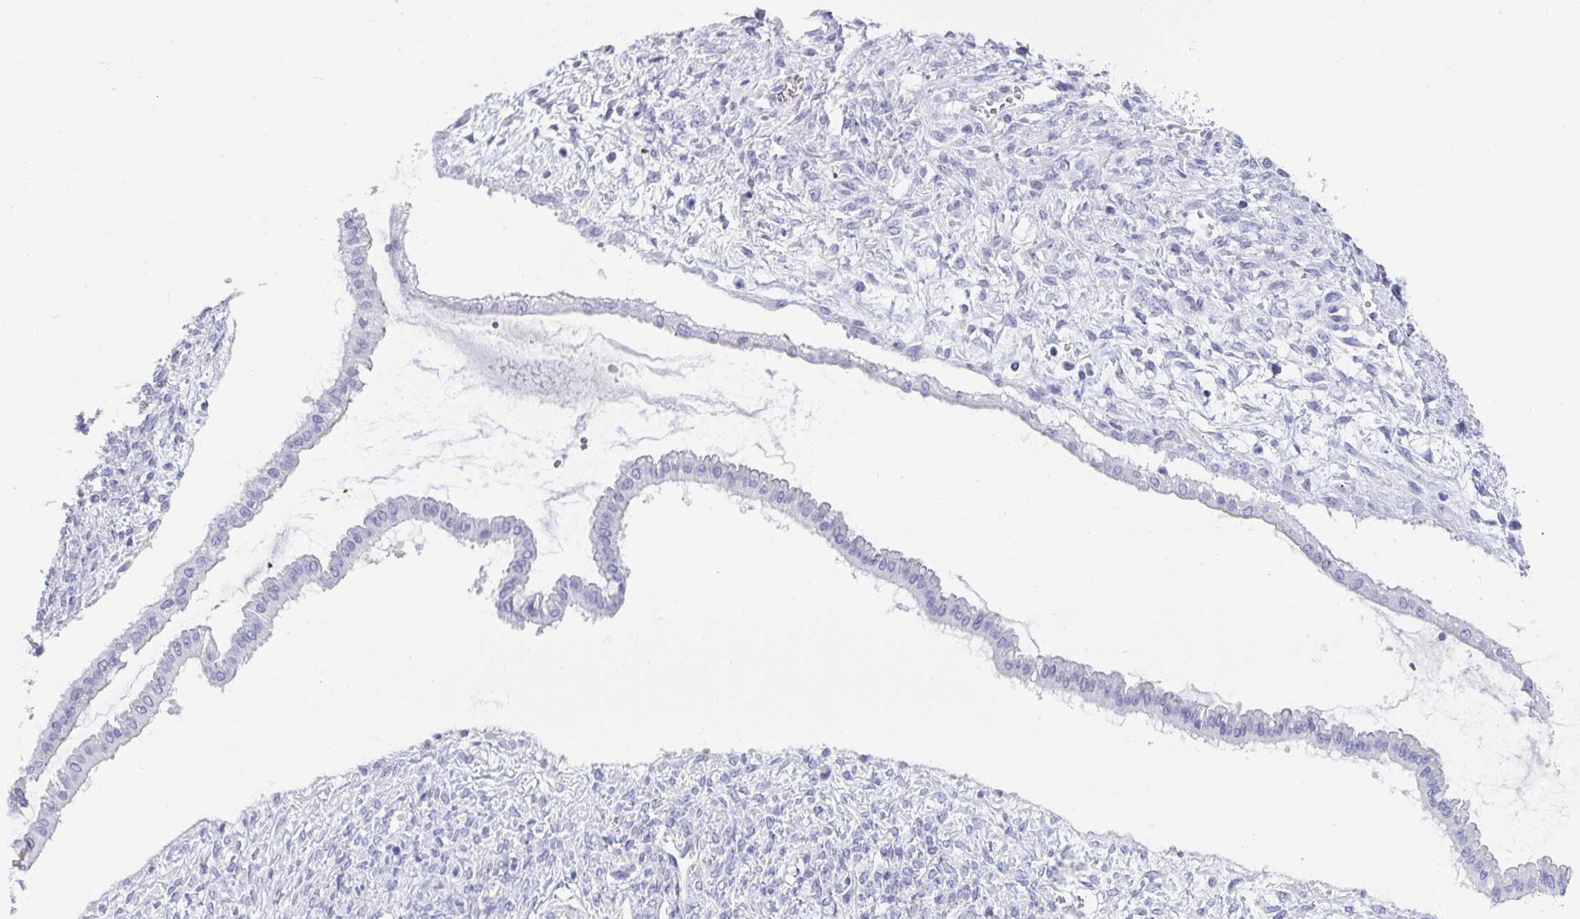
{"staining": {"intensity": "negative", "quantity": "none", "location": "none"}, "tissue": "ovarian cancer", "cell_type": "Tumor cells", "image_type": "cancer", "snomed": [{"axis": "morphology", "description": "Cystadenocarcinoma, mucinous, NOS"}, {"axis": "topography", "description": "Ovary"}], "caption": "Immunohistochemistry (IHC) micrograph of neoplastic tissue: mucinous cystadenocarcinoma (ovarian) stained with DAB (3,3'-diaminobenzidine) demonstrates no significant protein expression in tumor cells. The staining is performed using DAB (3,3'-diaminobenzidine) brown chromogen with nuclei counter-stained in using hematoxylin.", "gene": "PLA2G1B", "patient": {"sex": "female", "age": 73}}